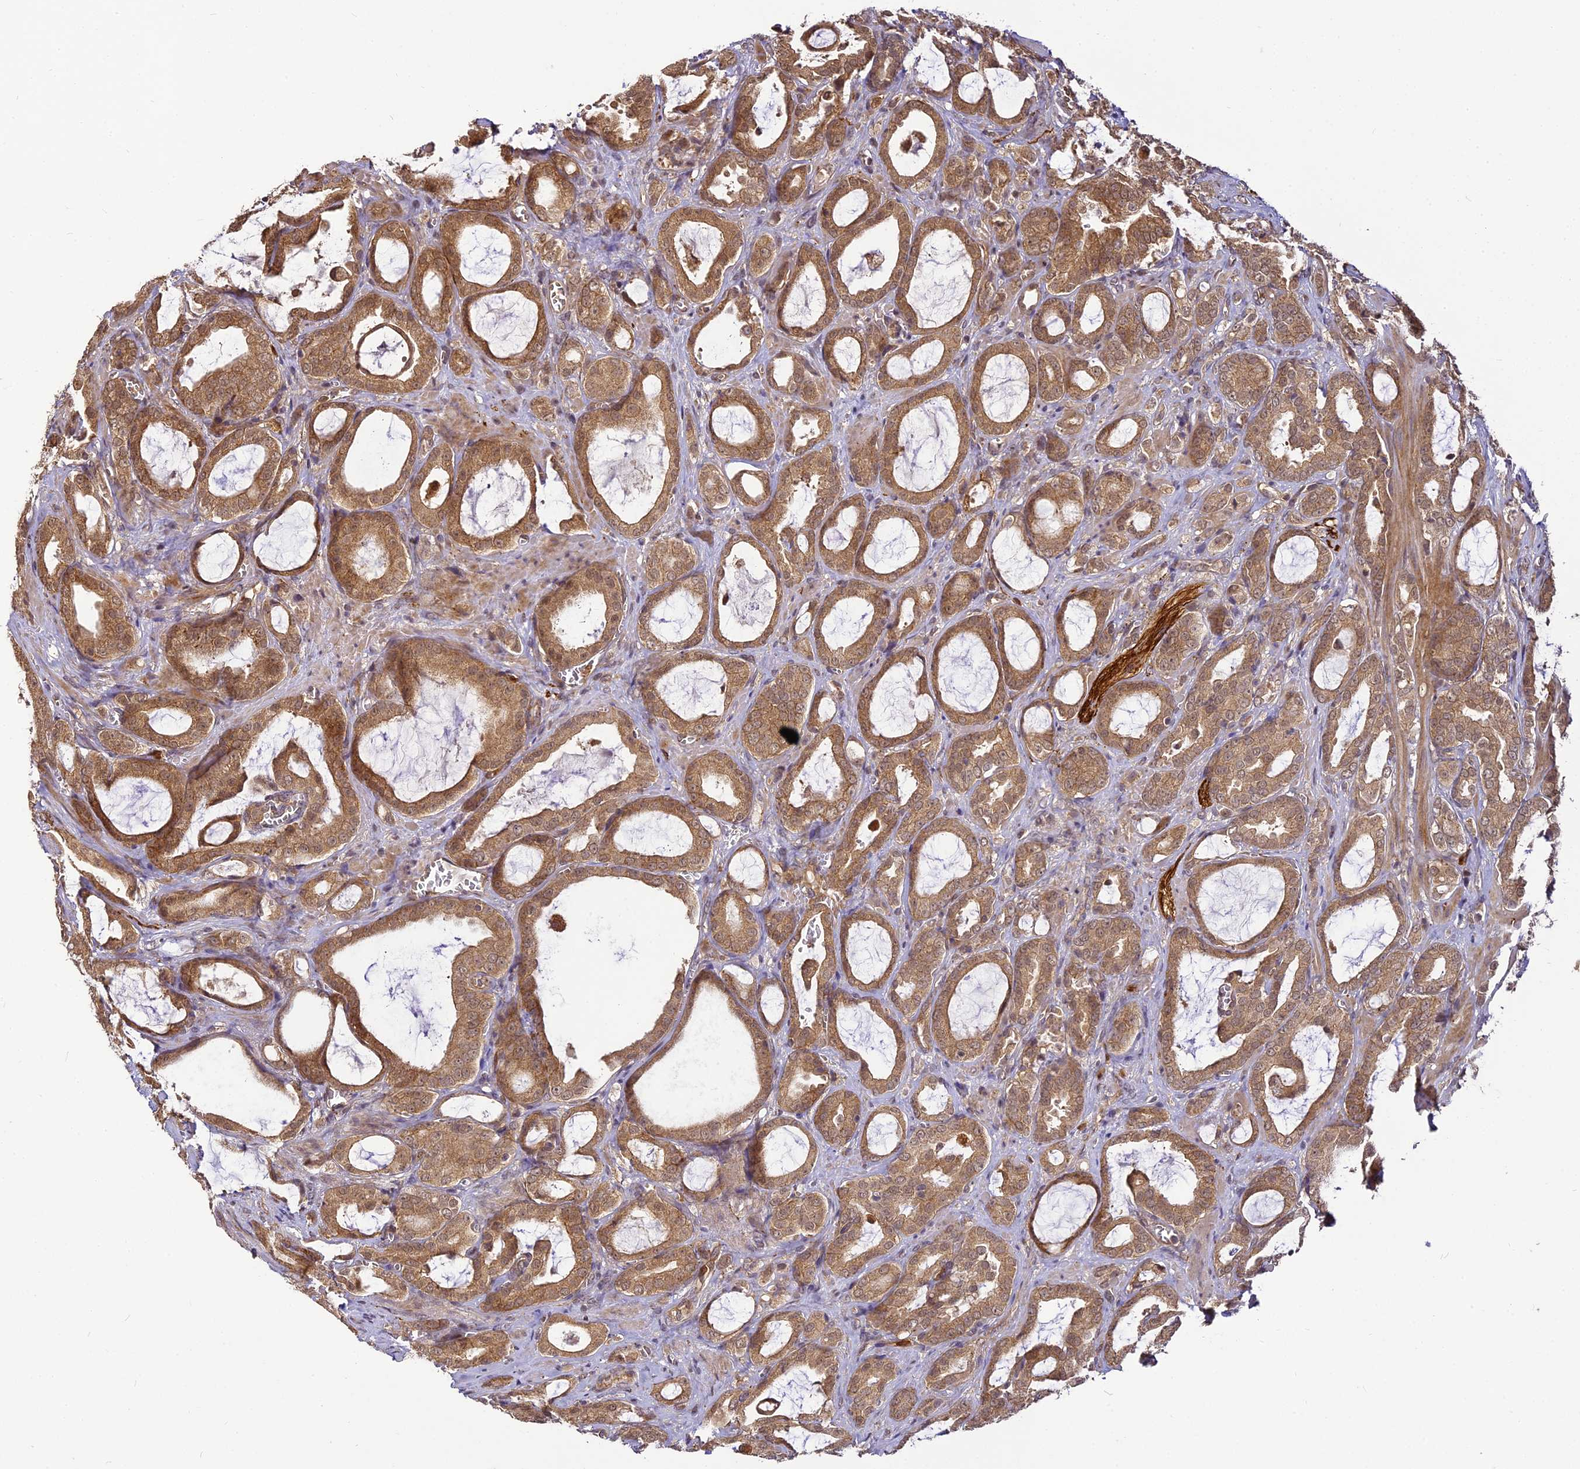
{"staining": {"intensity": "moderate", "quantity": ">75%", "location": "cytoplasmic/membranous"}, "tissue": "prostate cancer", "cell_type": "Tumor cells", "image_type": "cancer", "snomed": [{"axis": "morphology", "description": "Adenocarcinoma, High grade"}, {"axis": "topography", "description": "Prostate"}], "caption": "Immunohistochemistry (IHC) micrograph of human prostate cancer stained for a protein (brown), which reveals medium levels of moderate cytoplasmic/membranous positivity in about >75% of tumor cells.", "gene": "BCDIN3D", "patient": {"sex": "male", "age": 72}}